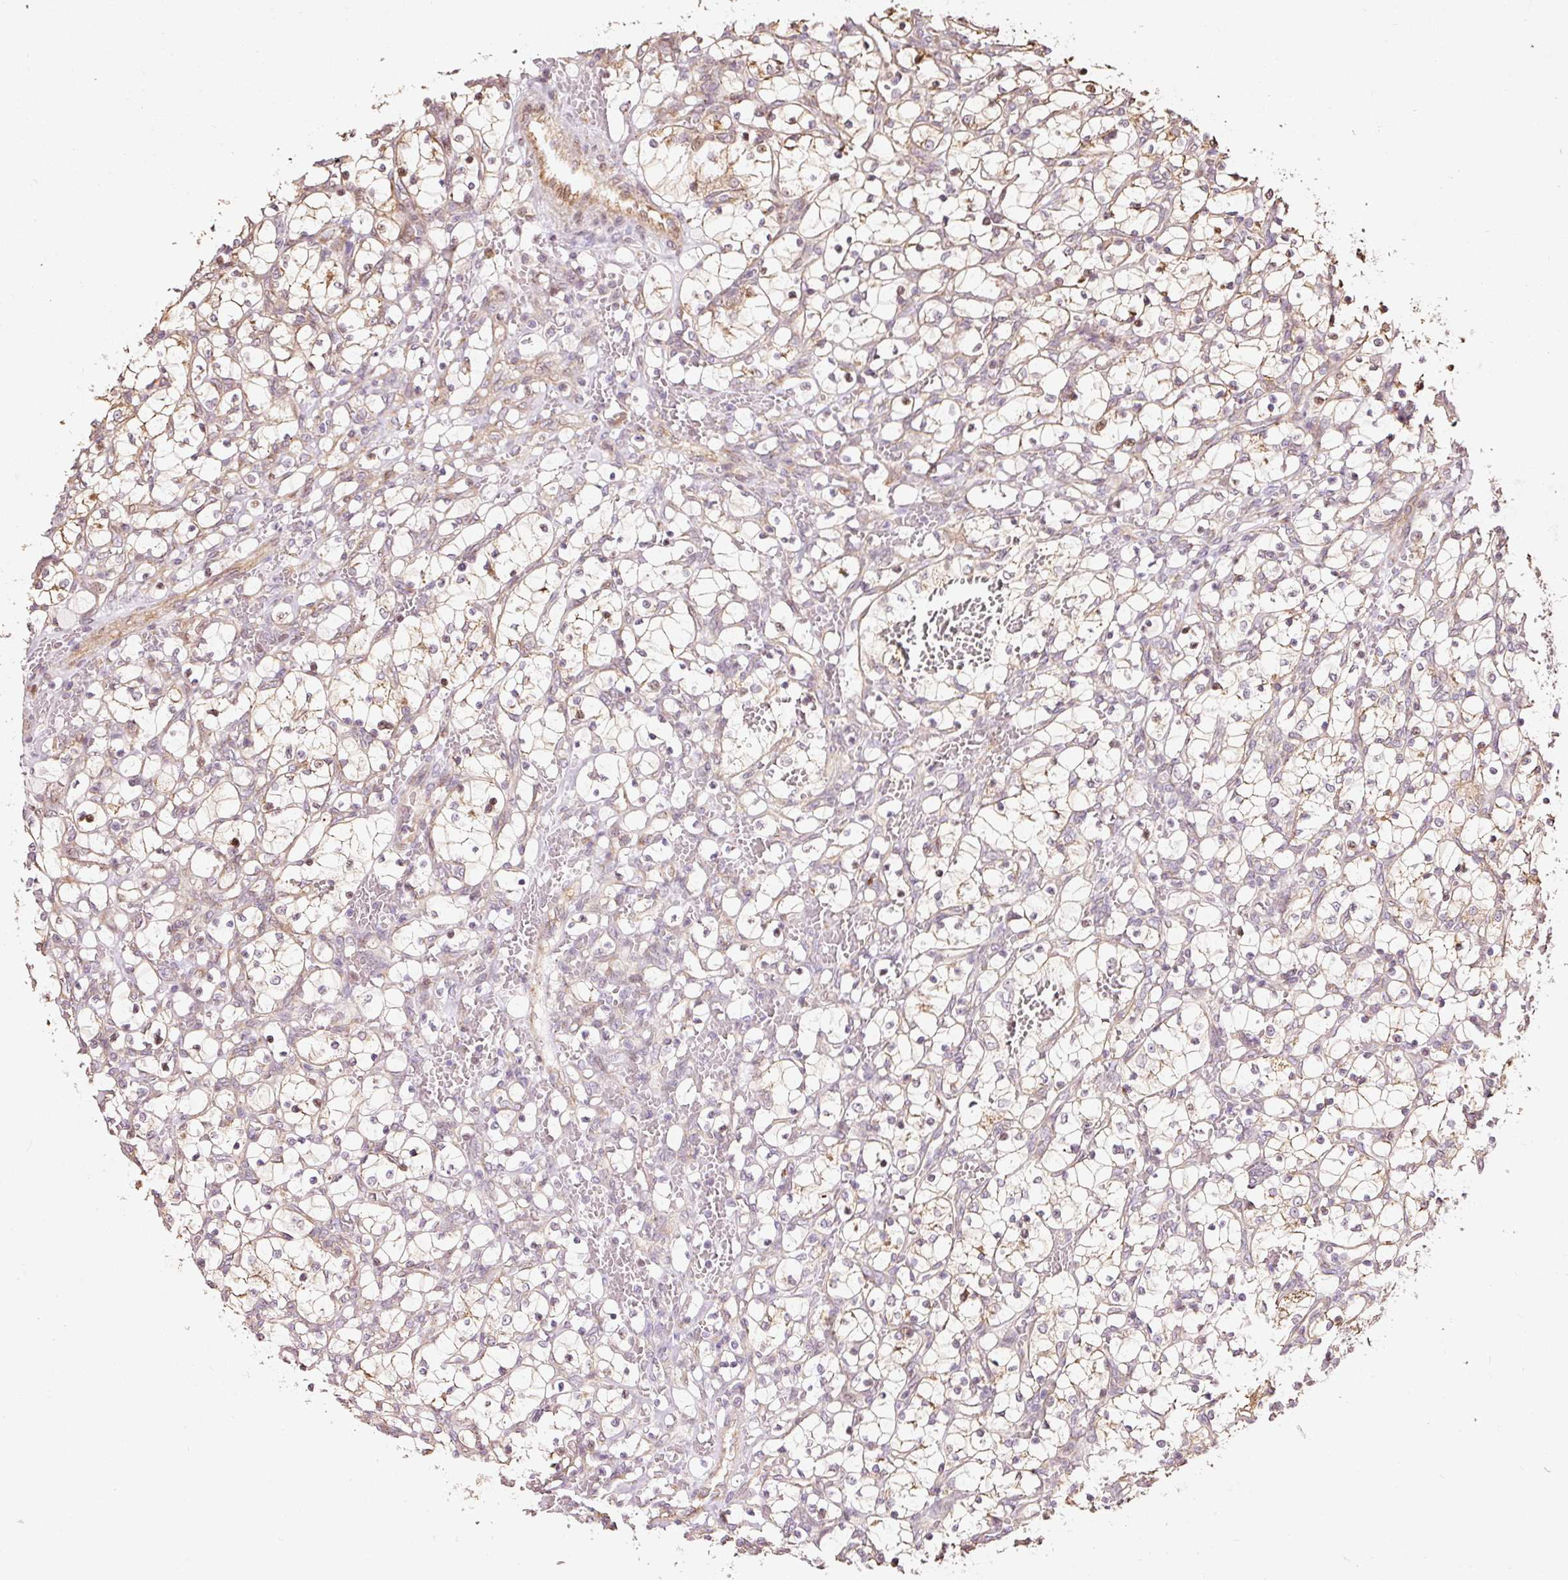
{"staining": {"intensity": "negative", "quantity": "none", "location": "none"}, "tissue": "renal cancer", "cell_type": "Tumor cells", "image_type": "cancer", "snomed": [{"axis": "morphology", "description": "Adenocarcinoma, NOS"}, {"axis": "topography", "description": "Kidney"}], "caption": "Tumor cells show no significant protein expression in renal cancer (adenocarcinoma). The staining is performed using DAB (3,3'-diaminobenzidine) brown chromogen with nuclei counter-stained in using hematoxylin.", "gene": "ETF1", "patient": {"sex": "female", "age": 69}}